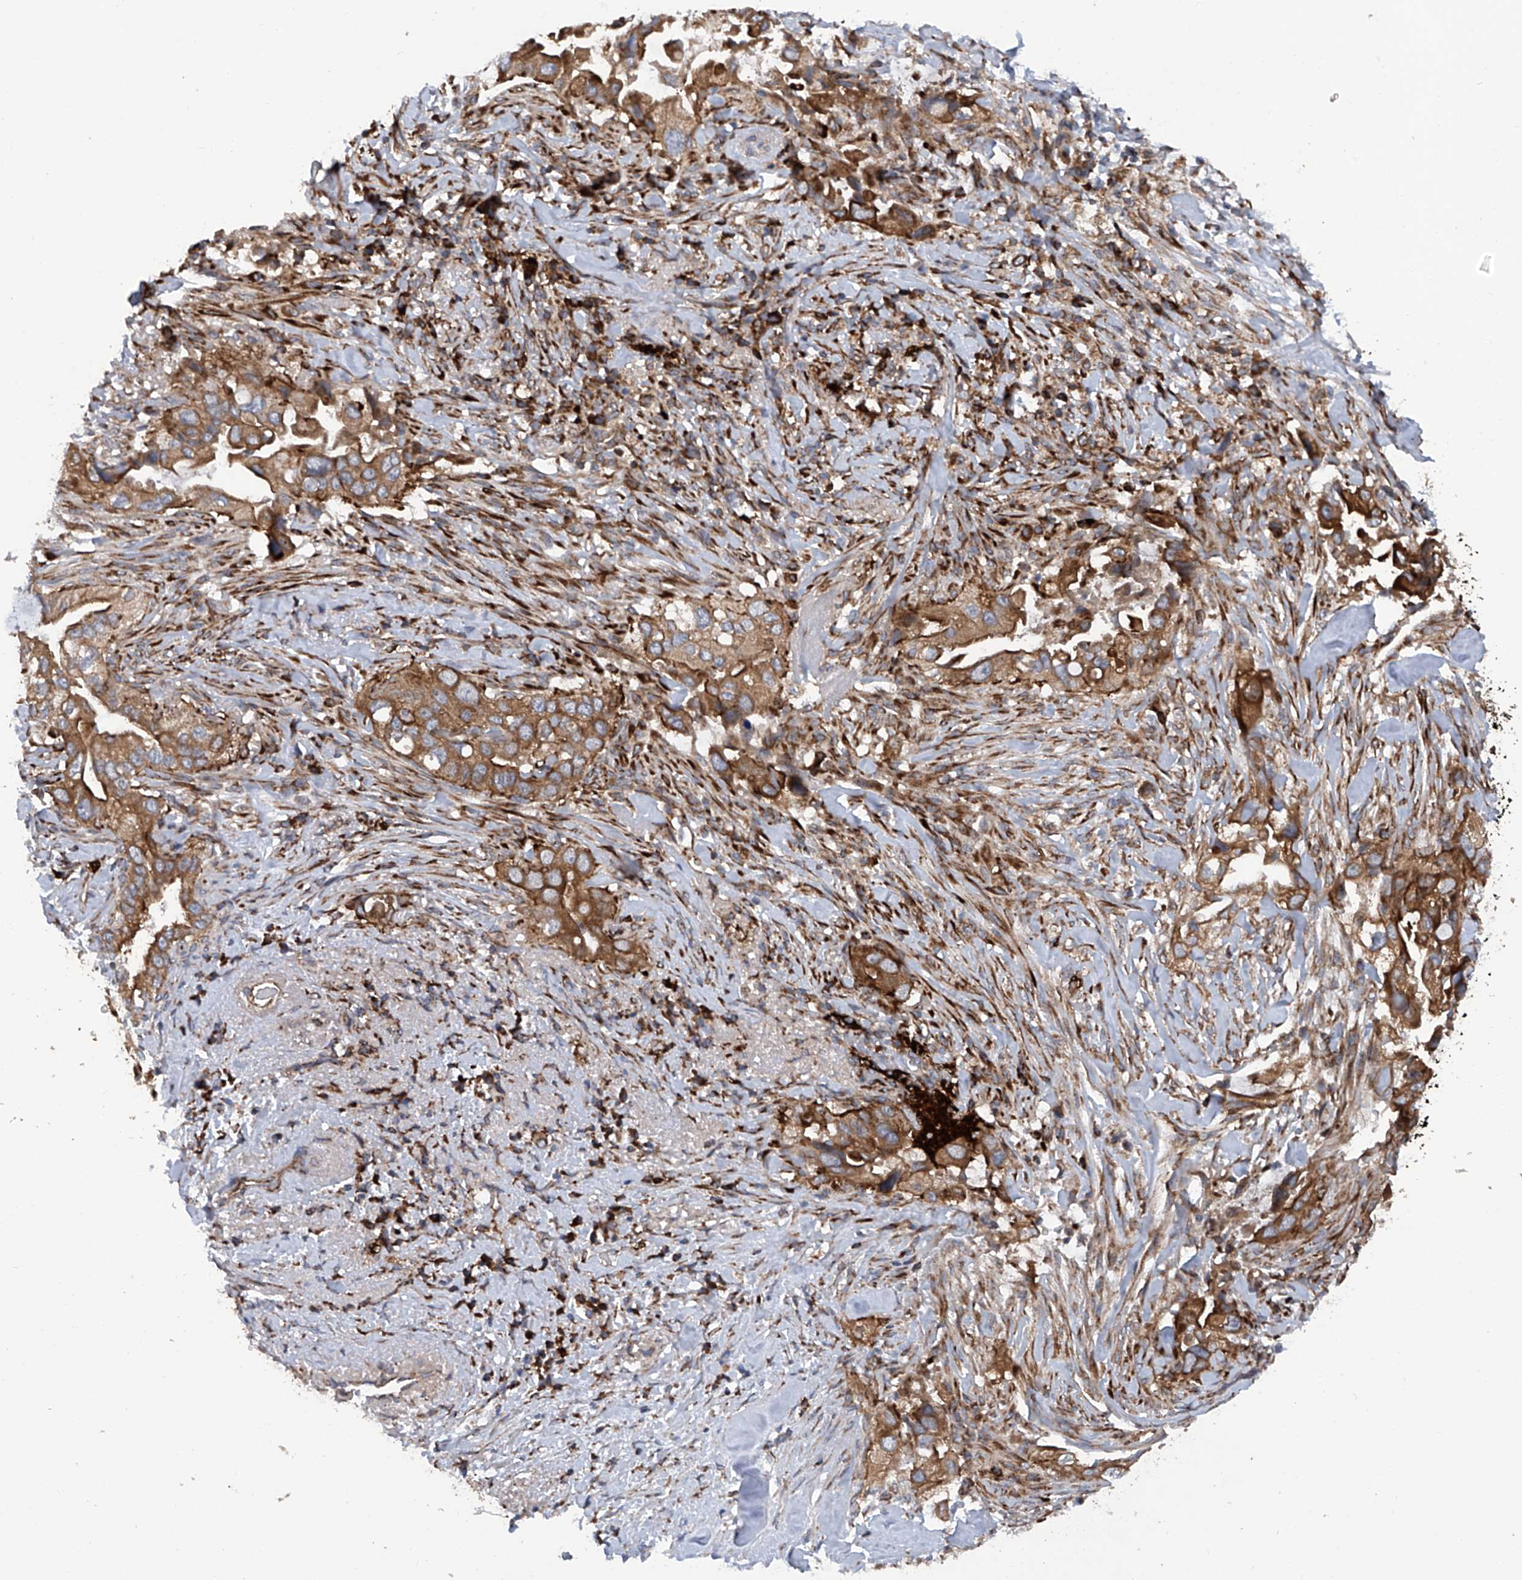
{"staining": {"intensity": "moderate", "quantity": ">75%", "location": "cytoplasmic/membranous"}, "tissue": "pancreatic cancer", "cell_type": "Tumor cells", "image_type": "cancer", "snomed": [{"axis": "morphology", "description": "Inflammation, NOS"}, {"axis": "morphology", "description": "Adenocarcinoma, NOS"}, {"axis": "topography", "description": "Pancreas"}], "caption": "Approximately >75% of tumor cells in human pancreatic cancer reveal moderate cytoplasmic/membranous protein expression as visualized by brown immunohistochemical staining.", "gene": "ASCC3", "patient": {"sex": "female", "age": 56}}